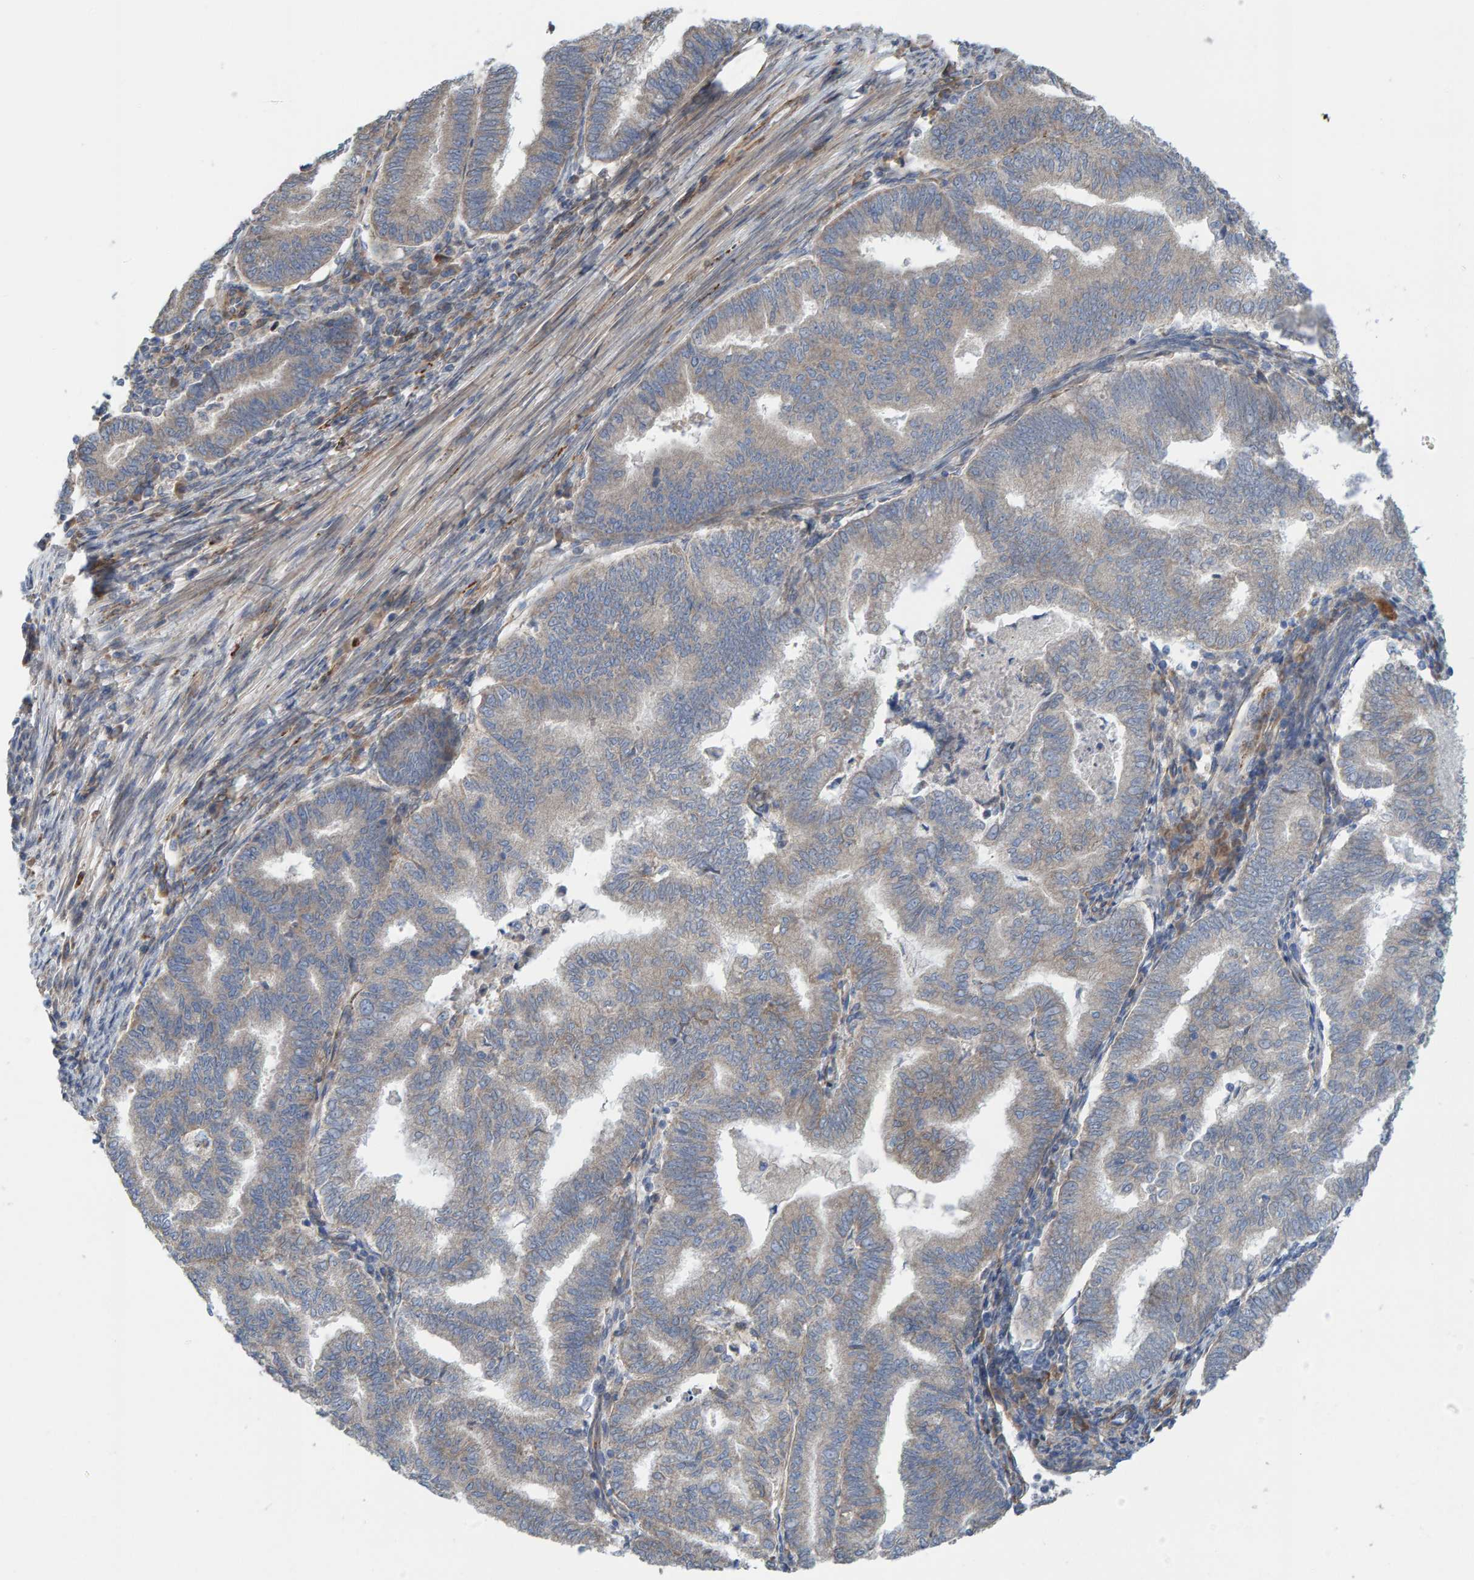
{"staining": {"intensity": "weak", "quantity": "25%-75%", "location": "cytoplasmic/membranous"}, "tissue": "endometrial cancer", "cell_type": "Tumor cells", "image_type": "cancer", "snomed": [{"axis": "morphology", "description": "Polyp, NOS"}, {"axis": "morphology", "description": "Adenocarcinoma, NOS"}, {"axis": "morphology", "description": "Adenoma, NOS"}, {"axis": "topography", "description": "Endometrium"}], "caption": "Endometrial cancer (adenocarcinoma) stained for a protein exhibits weak cytoplasmic/membranous positivity in tumor cells. (brown staining indicates protein expression, while blue staining denotes nuclei).", "gene": "CDK5RAP3", "patient": {"sex": "female", "age": 79}}